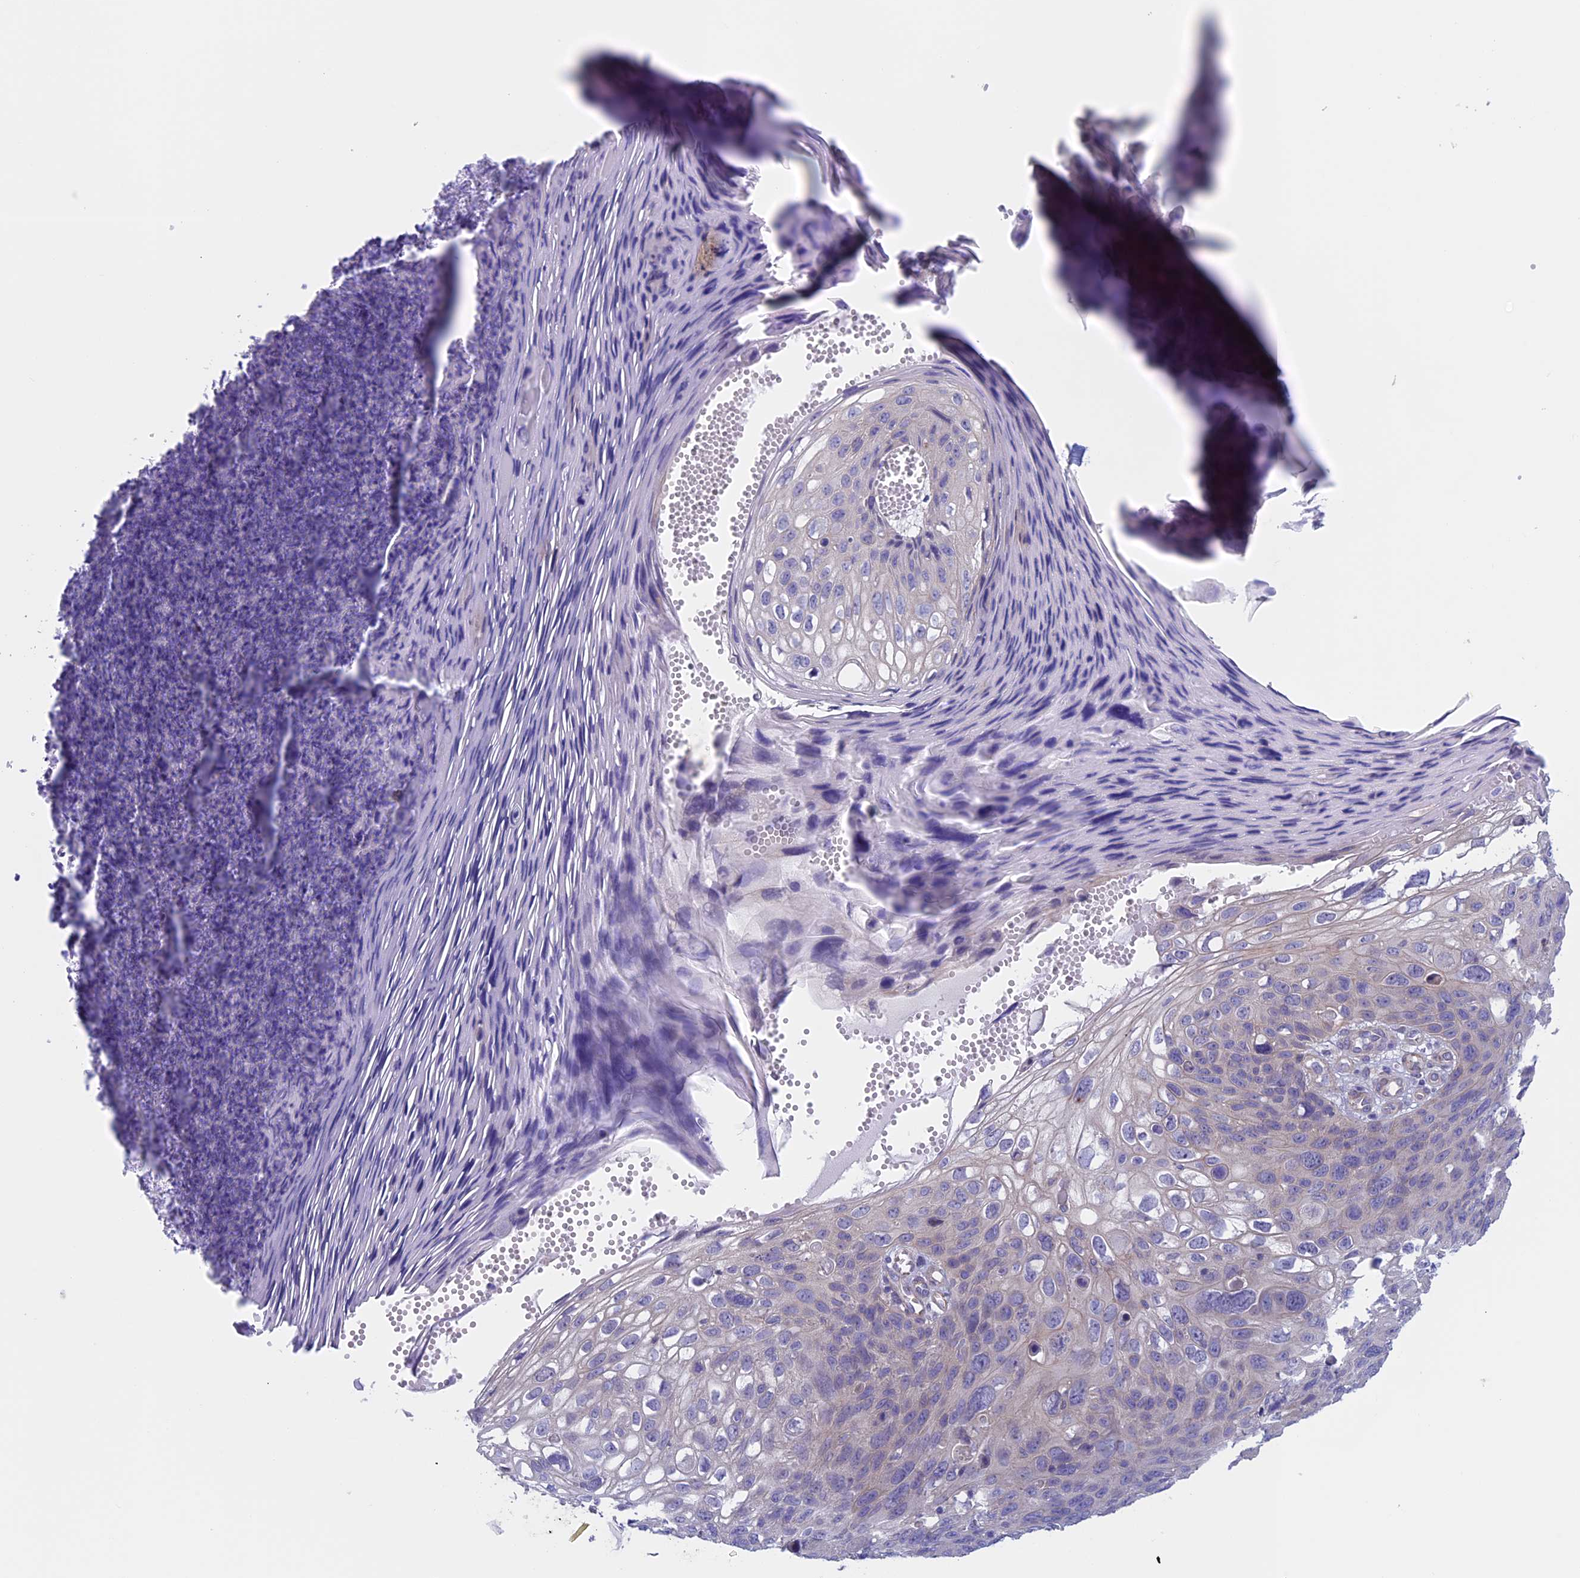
{"staining": {"intensity": "negative", "quantity": "none", "location": "none"}, "tissue": "skin cancer", "cell_type": "Tumor cells", "image_type": "cancer", "snomed": [{"axis": "morphology", "description": "Squamous cell carcinoma, NOS"}, {"axis": "topography", "description": "Skin"}], "caption": "The immunohistochemistry micrograph has no significant expression in tumor cells of skin cancer (squamous cell carcinoma) tissue. (DAB immunohistochemistry (IHC) with hematoxylin counter stain).", "gene": "CNOT6L", "patient": {"sex": "female", "age": 90}}